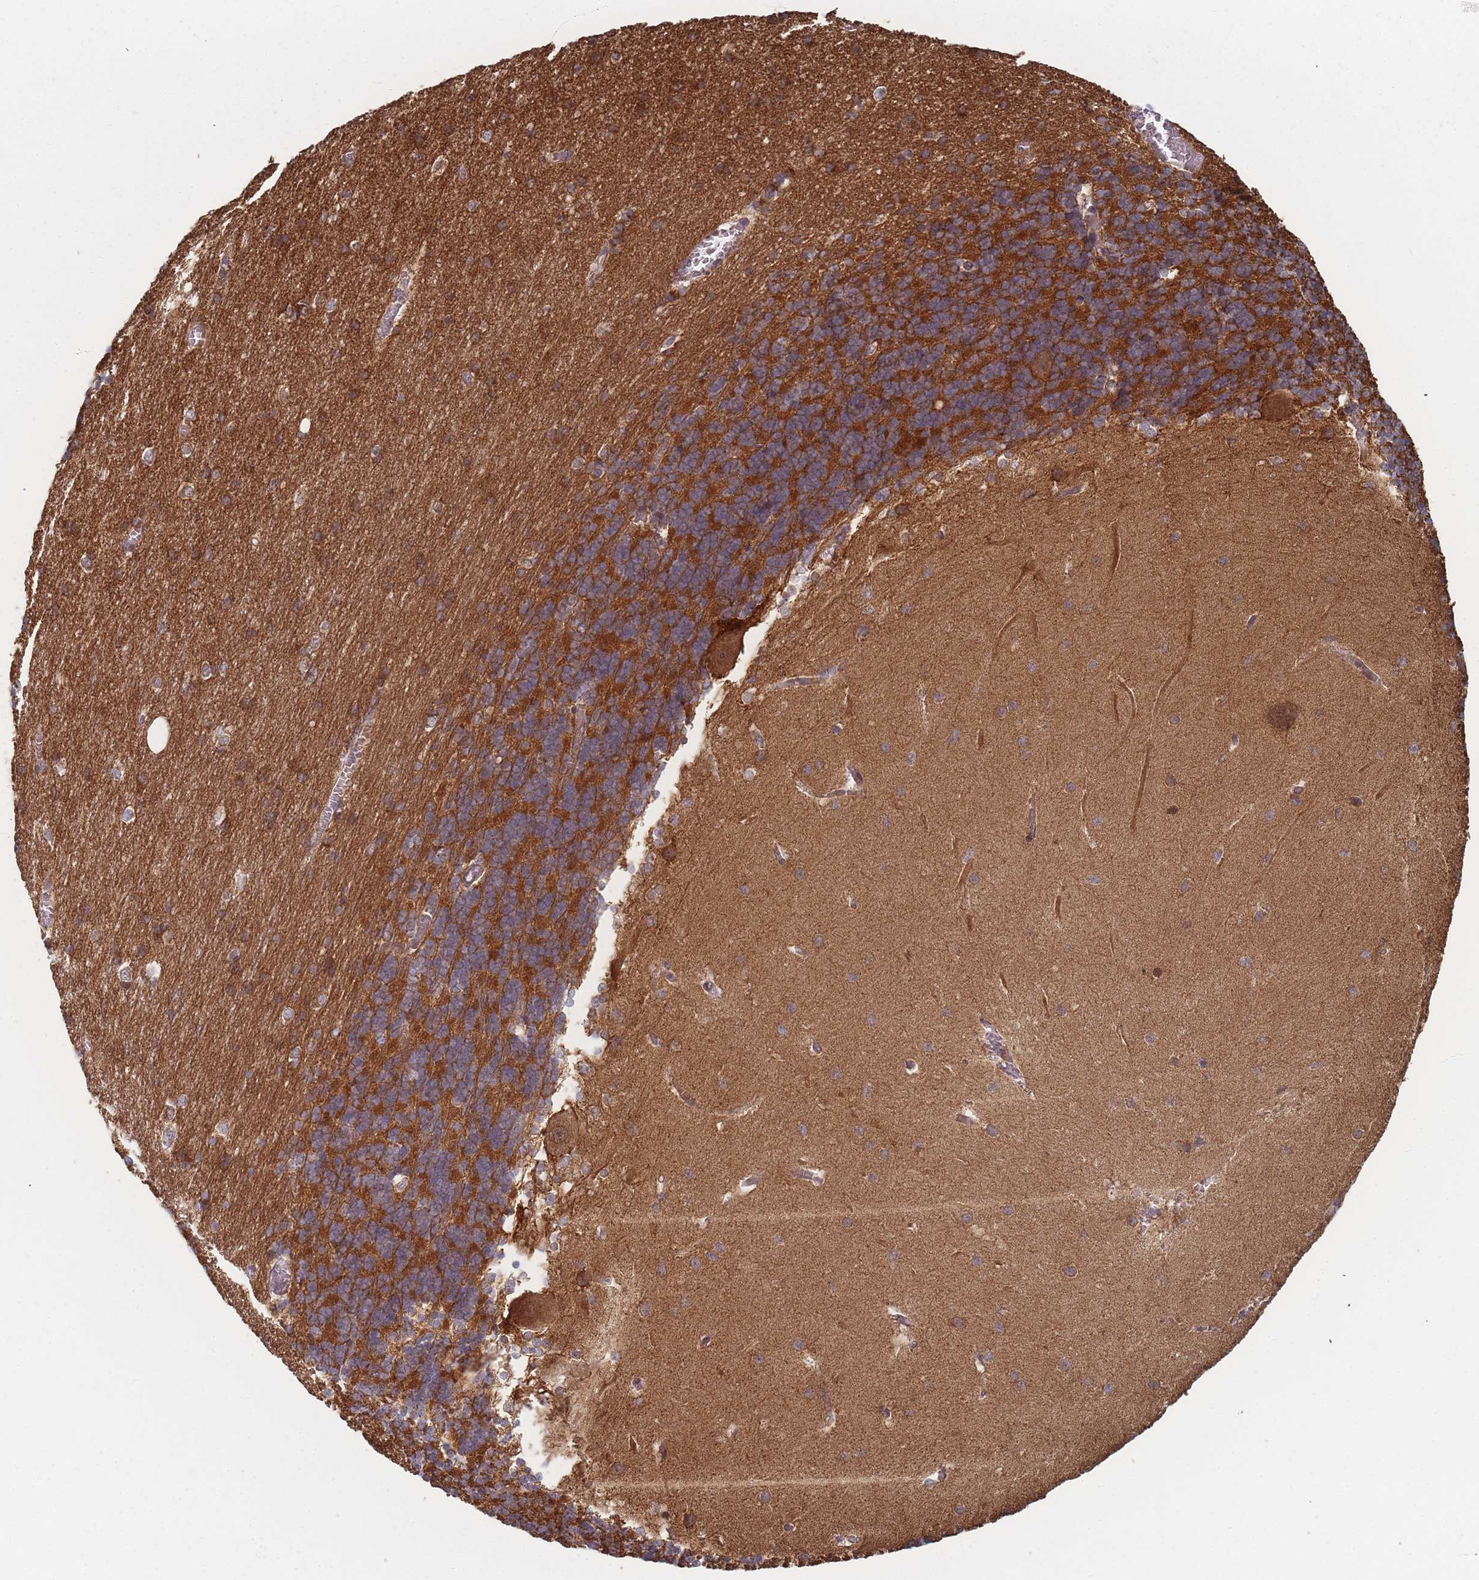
{"staining": {"intensity": "strong", "quantity": ">75%", "location": "cytoplasmic/membranous"}, "tissue": "cerebellum", "cell_type": "Cells in granular layer", "image_type": "normal", "snomed": [{"axis": "morphology", "description": "Normal tissue, NOS"}, {"axis": "topography", "description": "Cerebellum"}], "caption": "Protein expression analysis of normal human cerebellum reveals strong cytoplasmic/membranous staining in approximately >75% of cells in granular layer.", "gene": "PSMB3", "patient": {"sex": "male", "age": 37}}